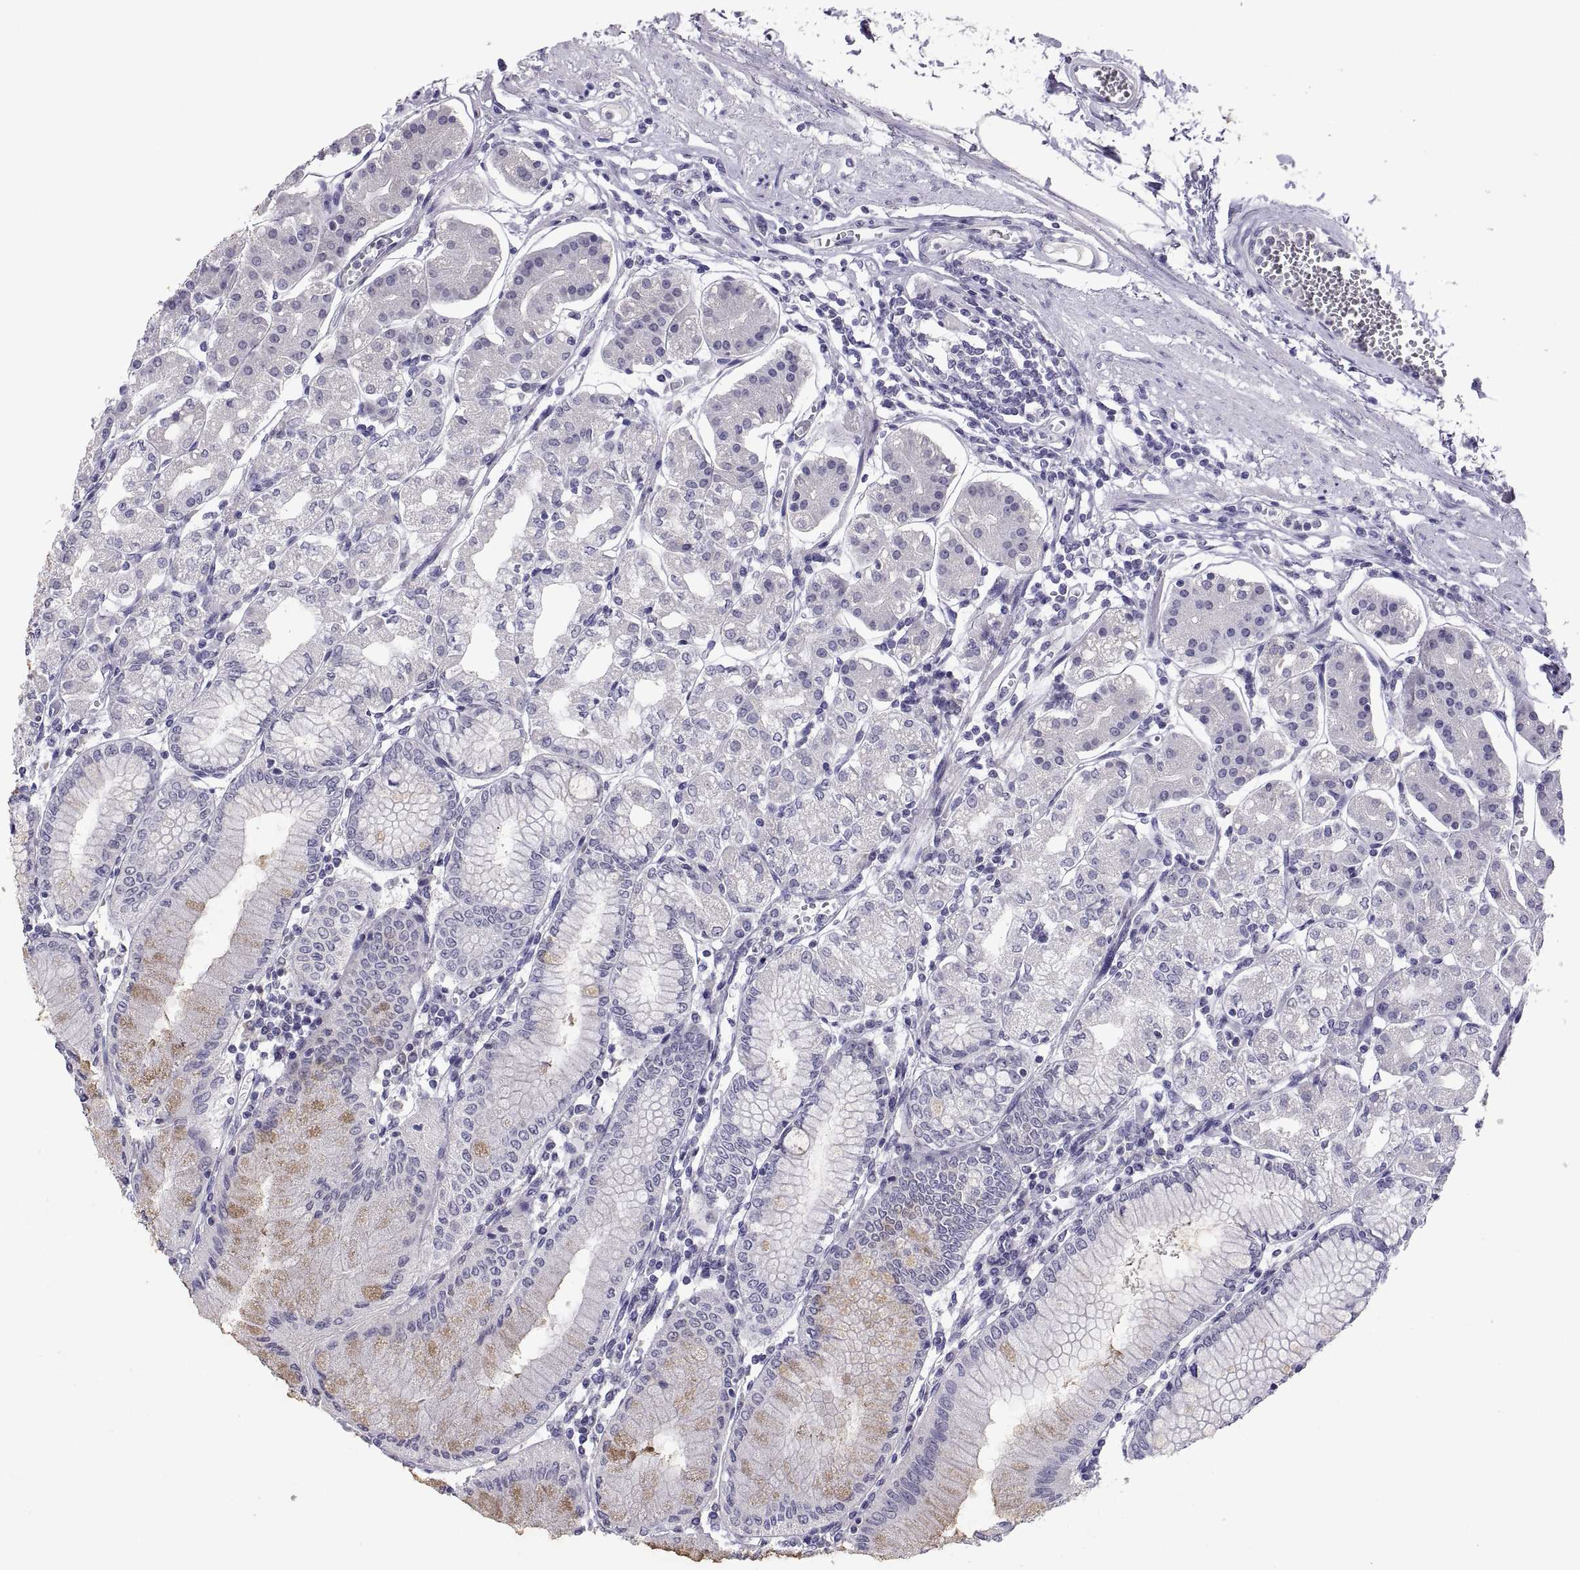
{"staining": {"intensity": "negative", "quantity": "none", "location": "none"}, "tissue": "stomach", "cell_type": "Glandular cells", "image_type": "normal", "snomed": [{"axis": "morphology", "description": "Normal tissue, NOS"}, {"axis": "topography", "description": "Skeletal muscle"}, {"axis": "topography", "description": "Stomach"}], "caption": "Immunohistochemistry (IHC) image of unremarkable stomach: human stomach stained with DAB (3,3'-diaminobenzidine) displays no significant protein expression in glandular cells.", "gene": "TEX13A", "patient": {"sex": "female", "age": 57}}